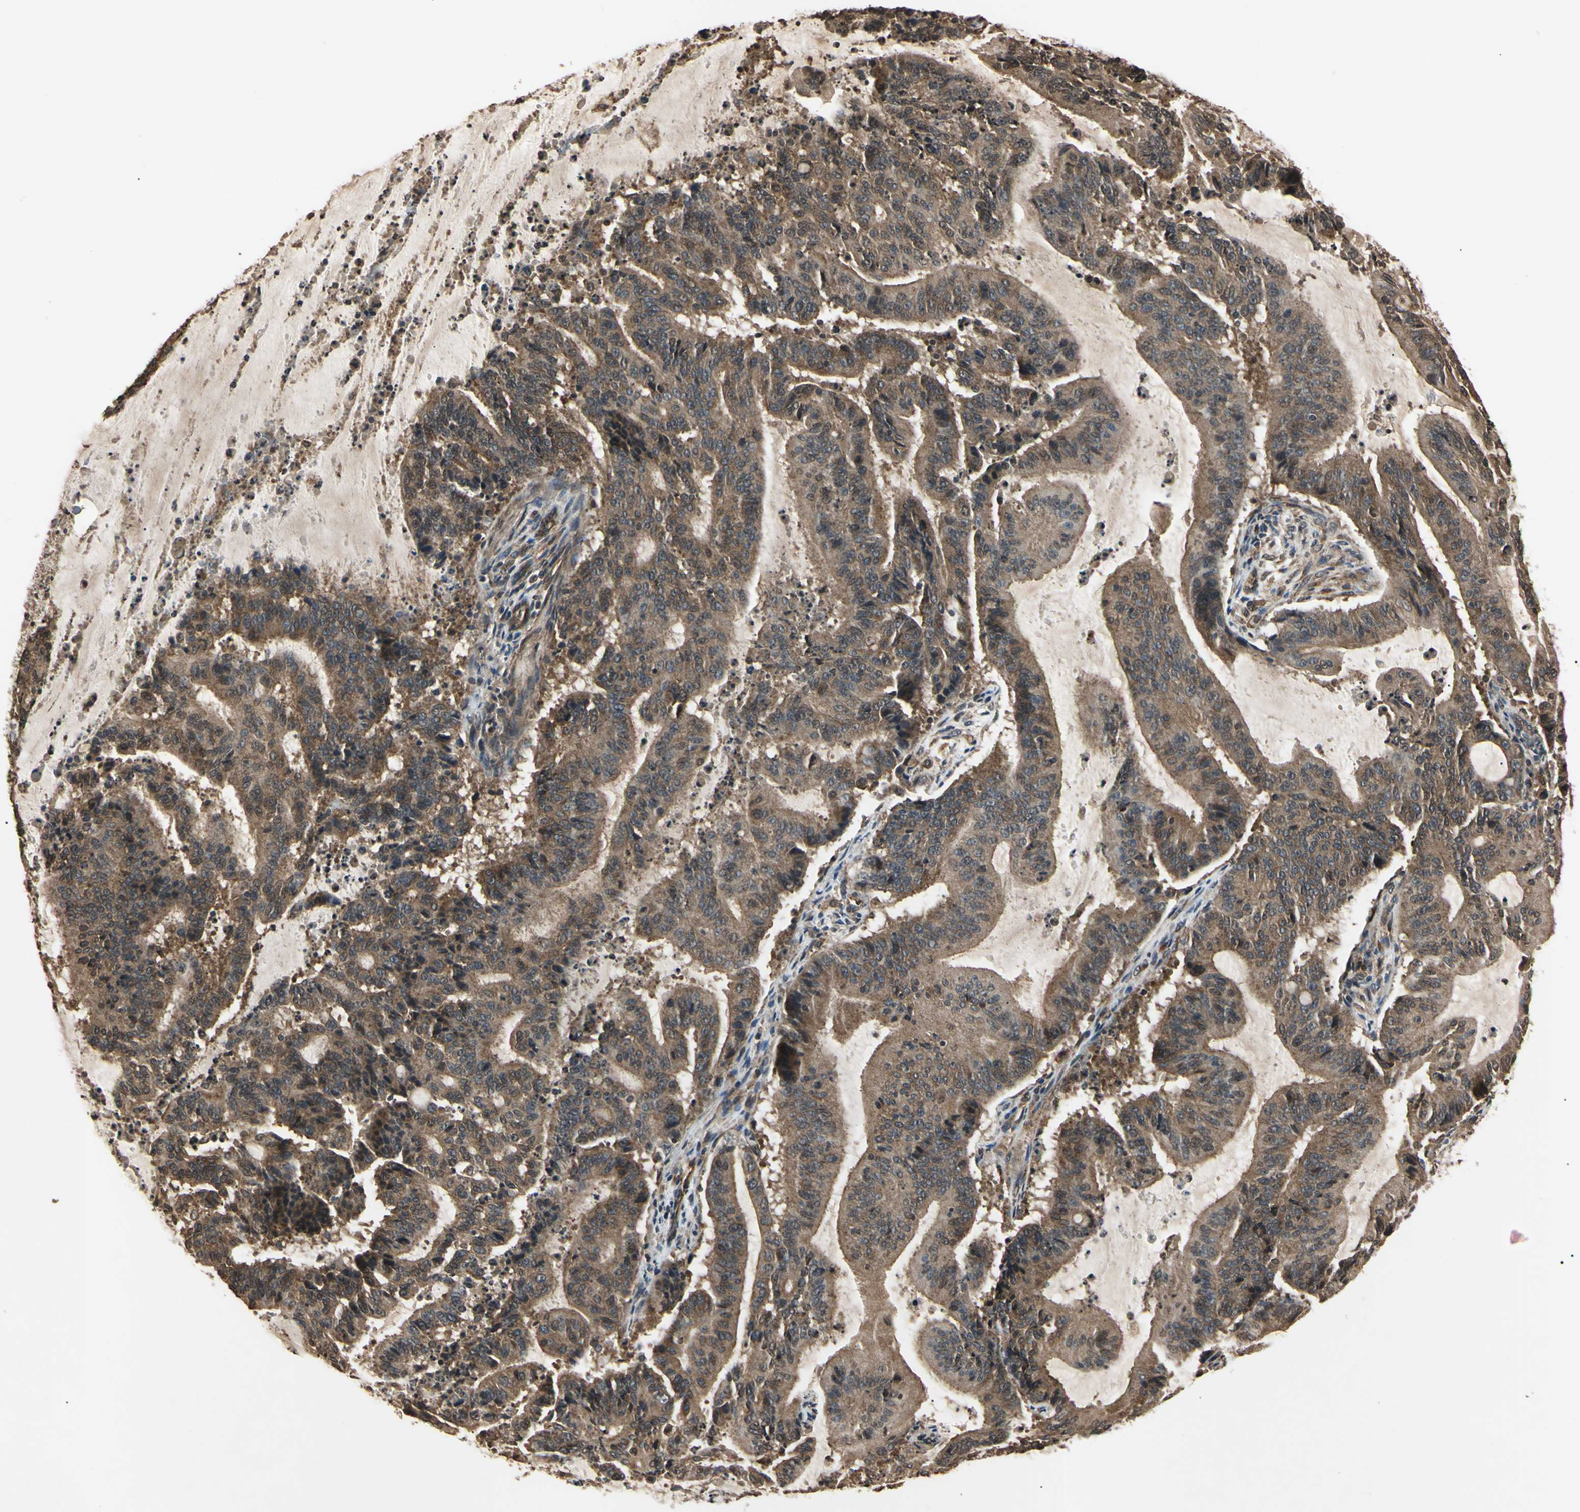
{"staining": {"intensity": "moderate", "quantity": ">75%", "location": "cytoplasmic/membranous"}, "tissue": "liver cancer", "cell_type": "Tumor cells", "image_type": "cancer", "snomed": [{"axis": "morphology", "description": "Cholangiocarcinoma"}, {"axis": "topography", "description": "Liver"}], "caption": "Immunohistochemical staining of human liver cancer shows medium levels of moderate cytoplasmic/membranous positivity in approximately >75% of tumor cells.", "gene": "EPN1", "patient": {"sex": "female", "age": 73}}